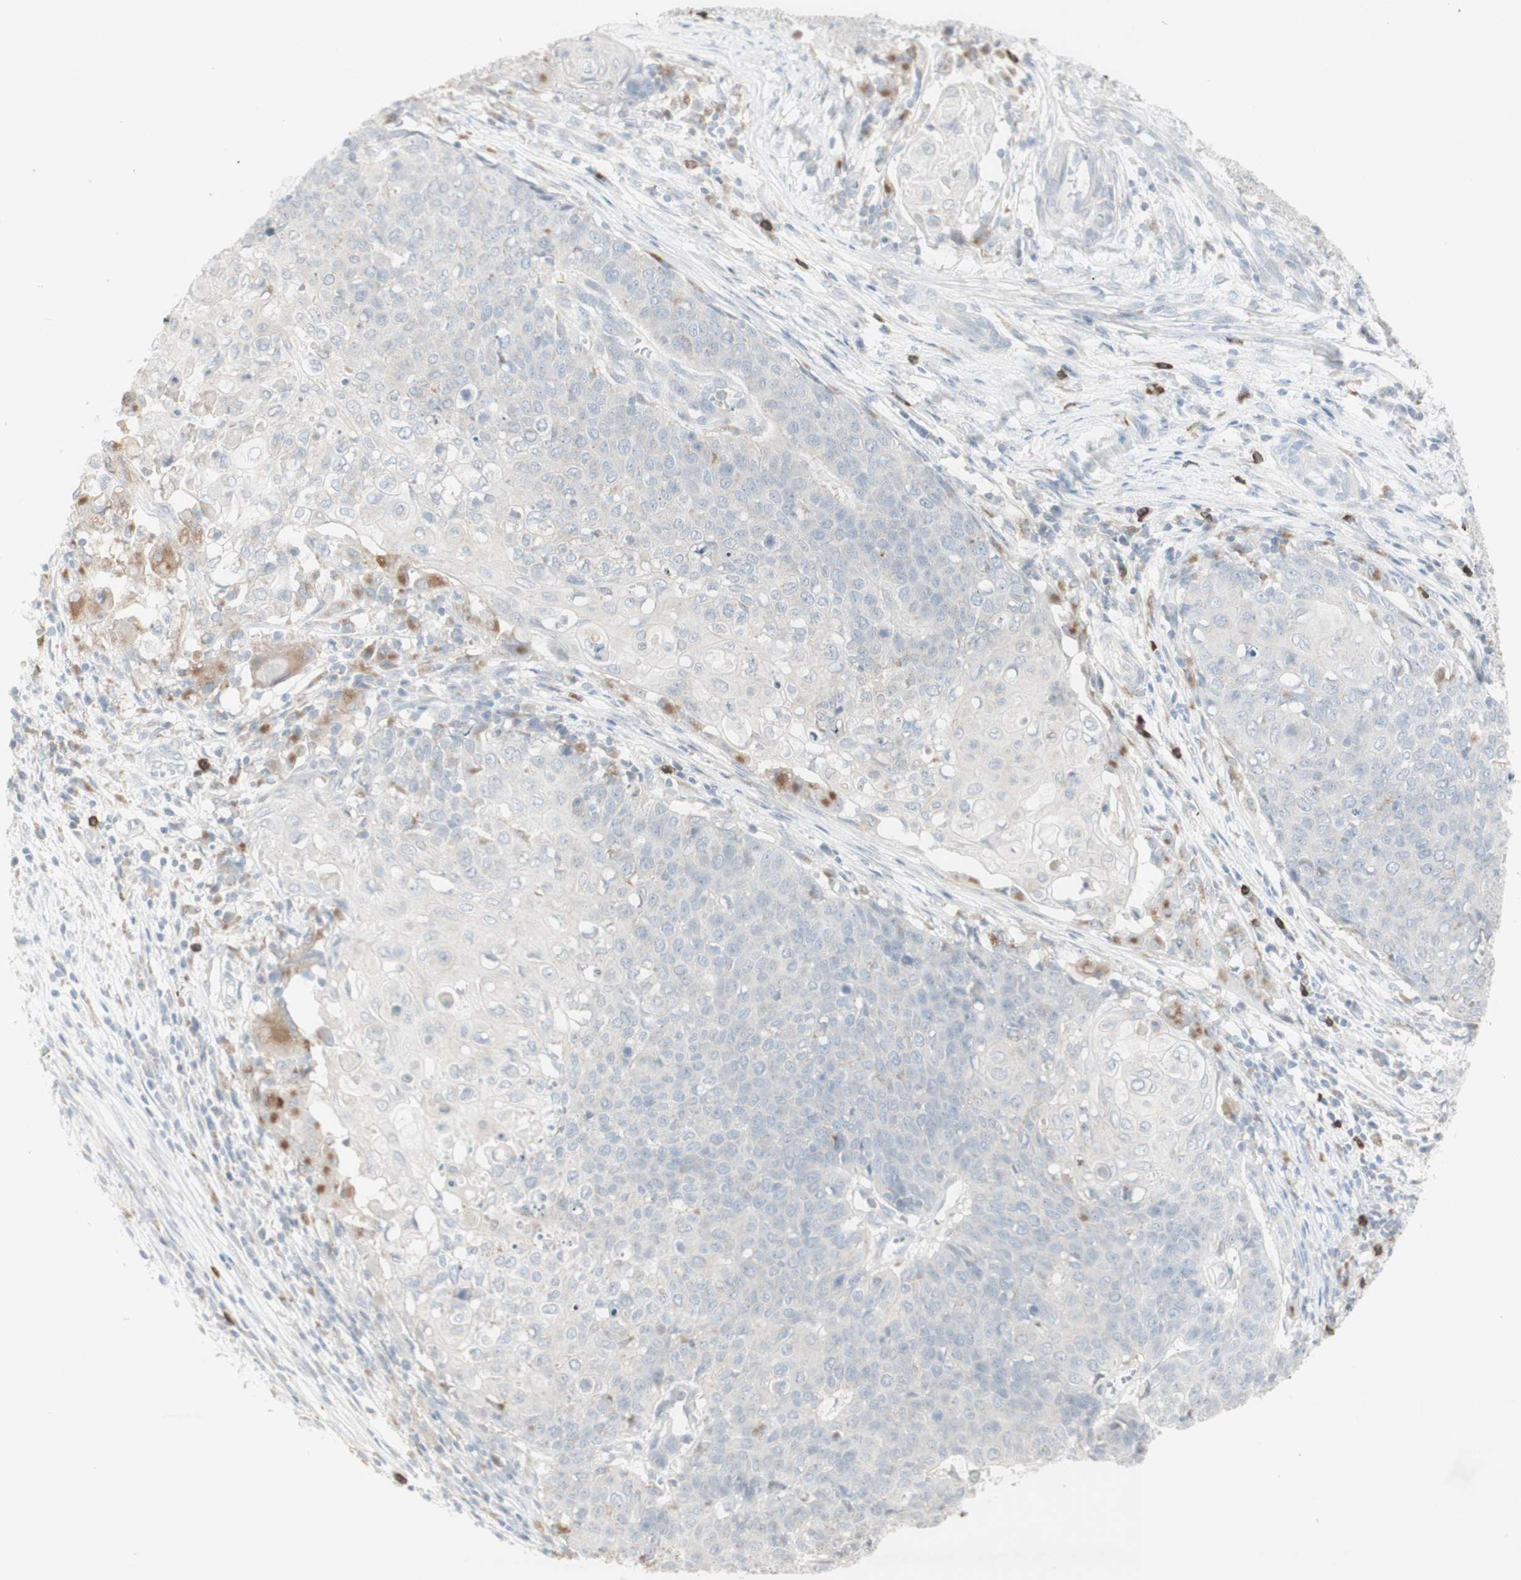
{"staining": {"intensity": "negative", "quantity": "none", "location": "none"}, "tissue": "cervical cancer", "cell_type": "Tumor cells", "image_type": "cancer", "snomed": [{"axis": "morphology", "description": "Squamous cell carcinoma, NOS"}, {"axis": "topography", "description": "Cervix"}], "caption": "Immunohistochemistry (IHC) micrograph of cervical cancer stained for a protein (brown), which exhibits no staining in tumor cells. (DAB (3,3'-diaminobenzidine) IHC with hematoxylin counter stain).", "gene": "ATP6V1B1", "patient": {"sex": "female", "age": 39}}